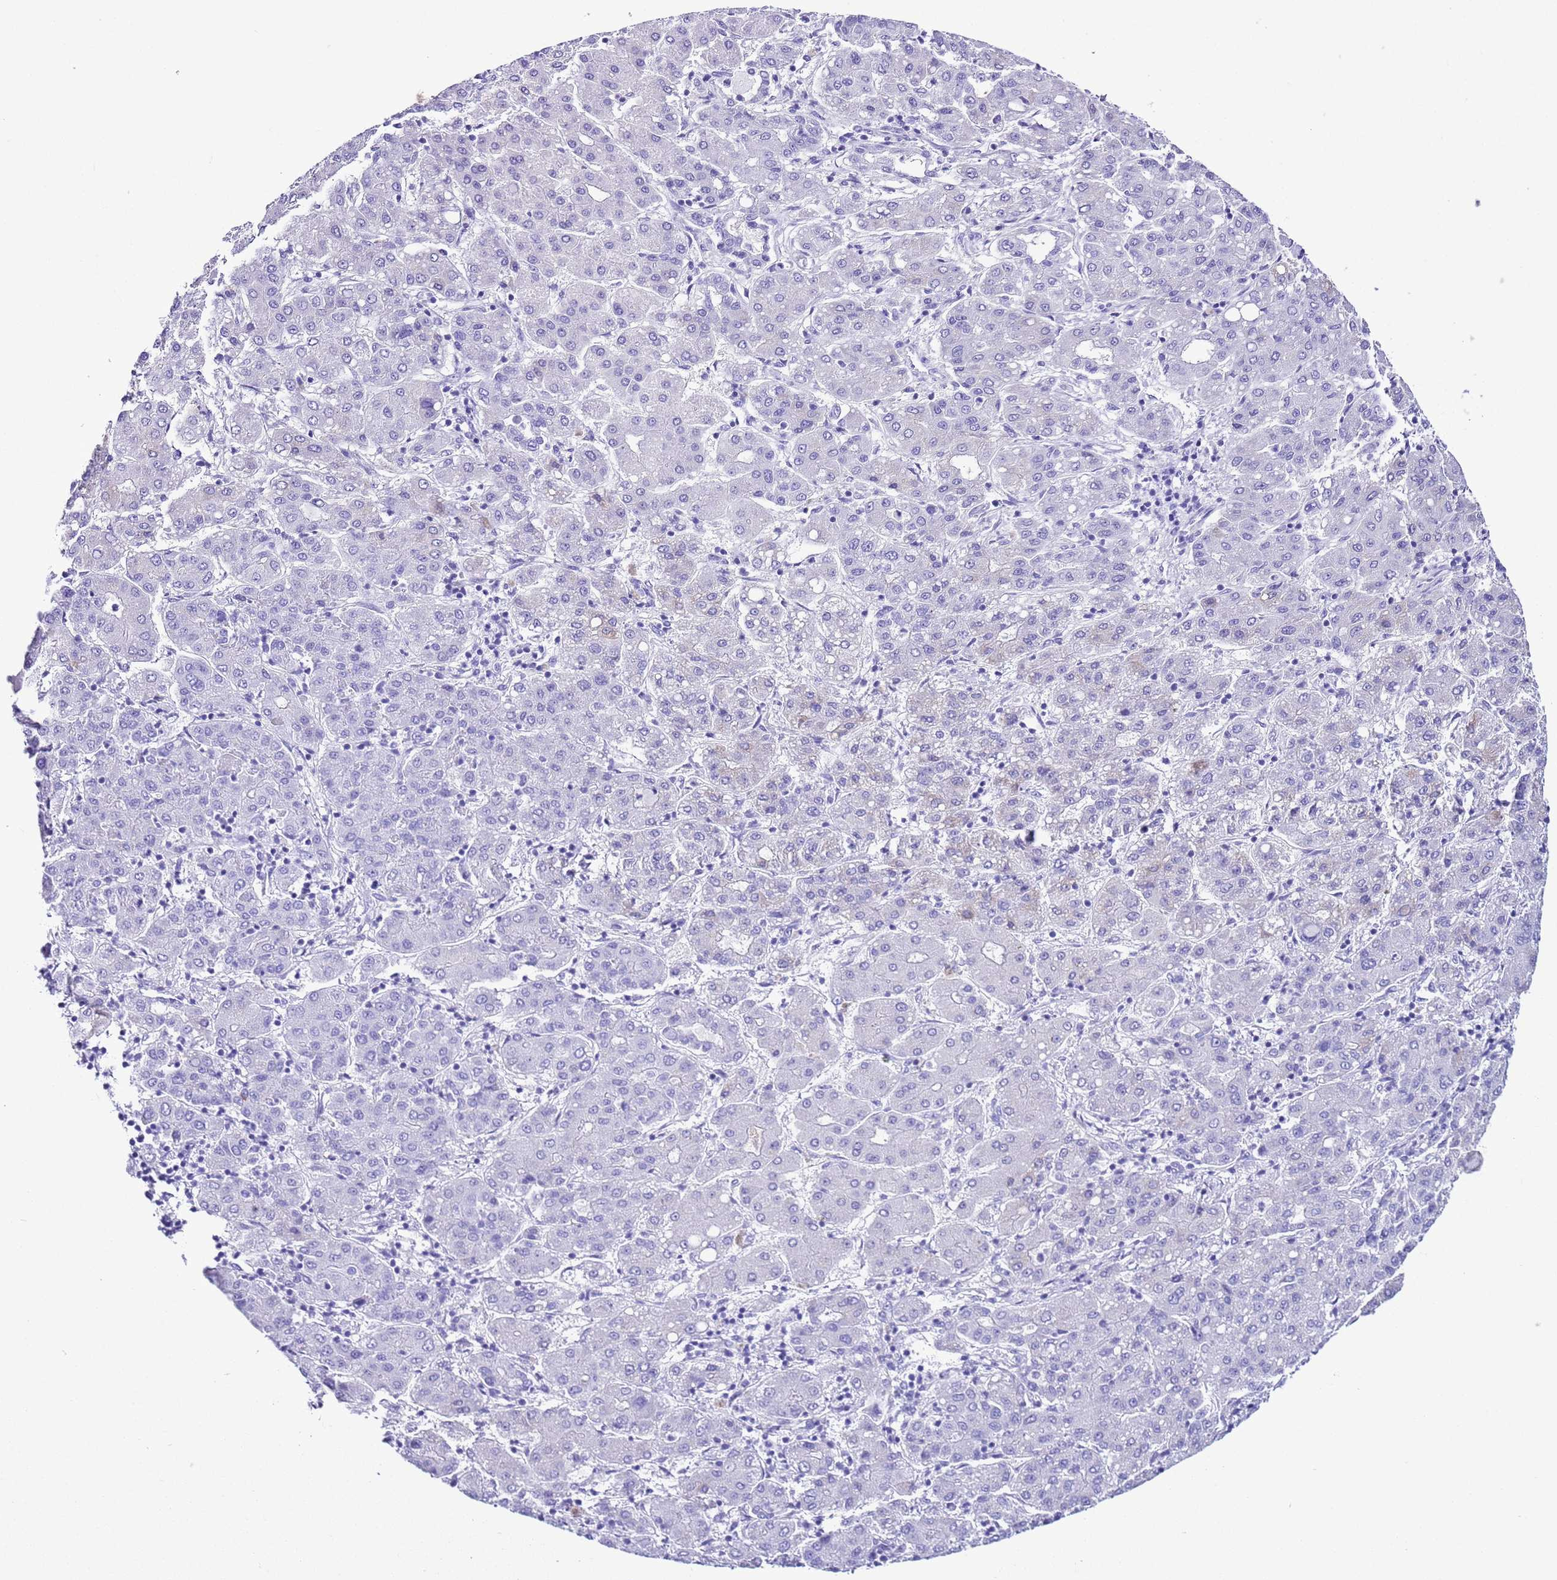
{"staining": {"intensity": "negative", "quantity": "none", "location": "none"}, "tissue": "liver cancer", "cell_type": "Tumor cells", "image_type": "cancer", "snomed": [{"axis": "morphology", "description": "Carcinoma, Hepatocellular, NOS"}, {"axis": "topography", "description": "Liver"}], "caption": "Micrograph shows no protein positivity in tumor cells of liver hepatocellular carcinoma tissue. (DAB IHC, high magnification).", "gene": "KCNC1", "patient": {"sex": "male", "age": 65}}